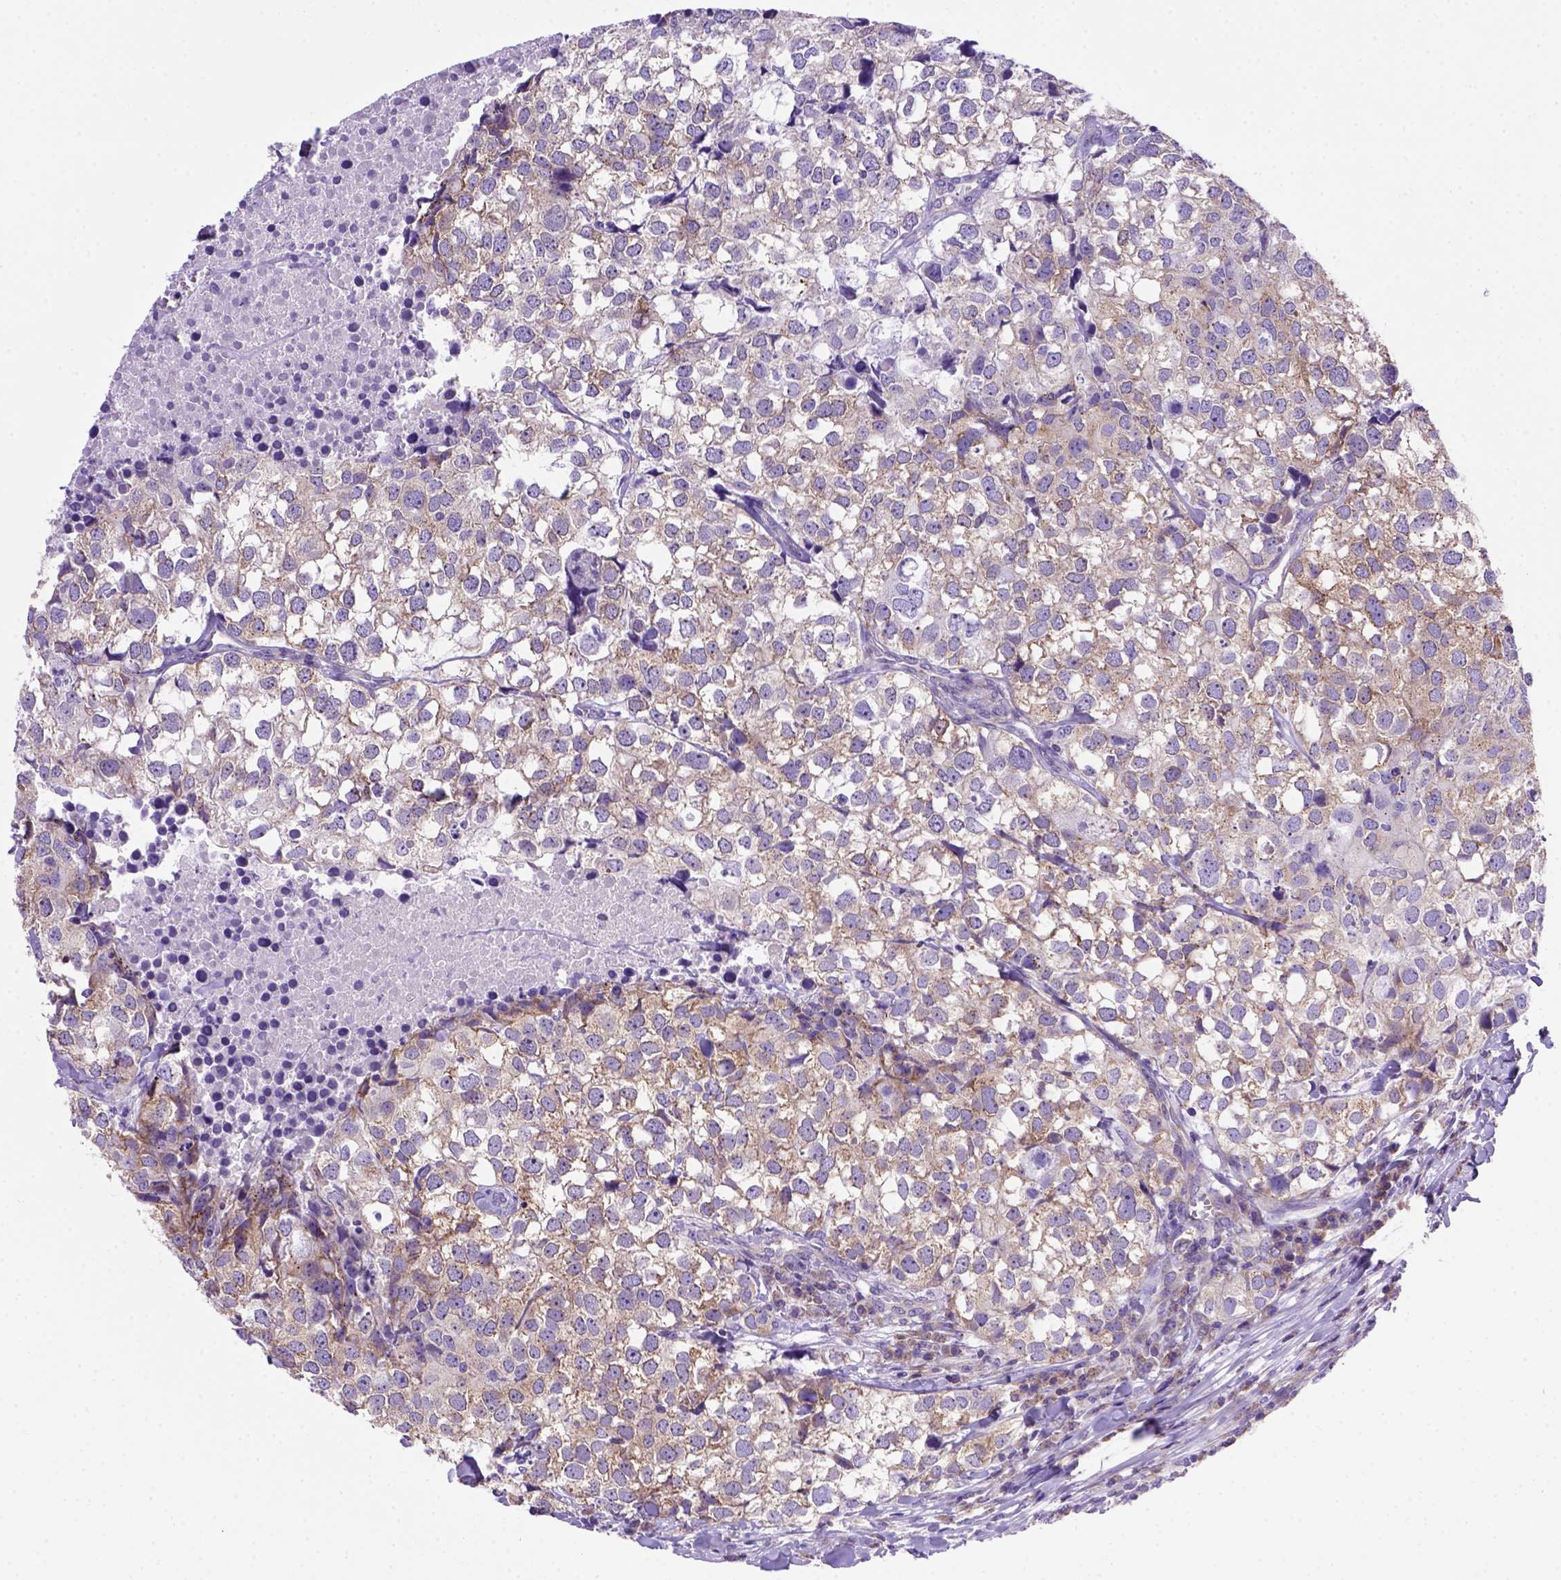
{"staining": {"intensity": "moderate", "quantity": ">75%", "location": "cytoplasmic/membranous"}, "tissue": "breast cancer", "cell_type": "Tumor cells", "image_type": "cancer", "snomed": [{"axis": "morphology", "description": "Duct carcinoma"}, {"axis": "topography", "description": "Breast"}], "caption": "Breast intraductal carcinoma stained for a protein (brown) shows moderate cytoplasmic/membranous positive staining in approximately >75% of tumor cells.", "gene": "FOXI1", "patient": {"sex": "female", "age": 30}}